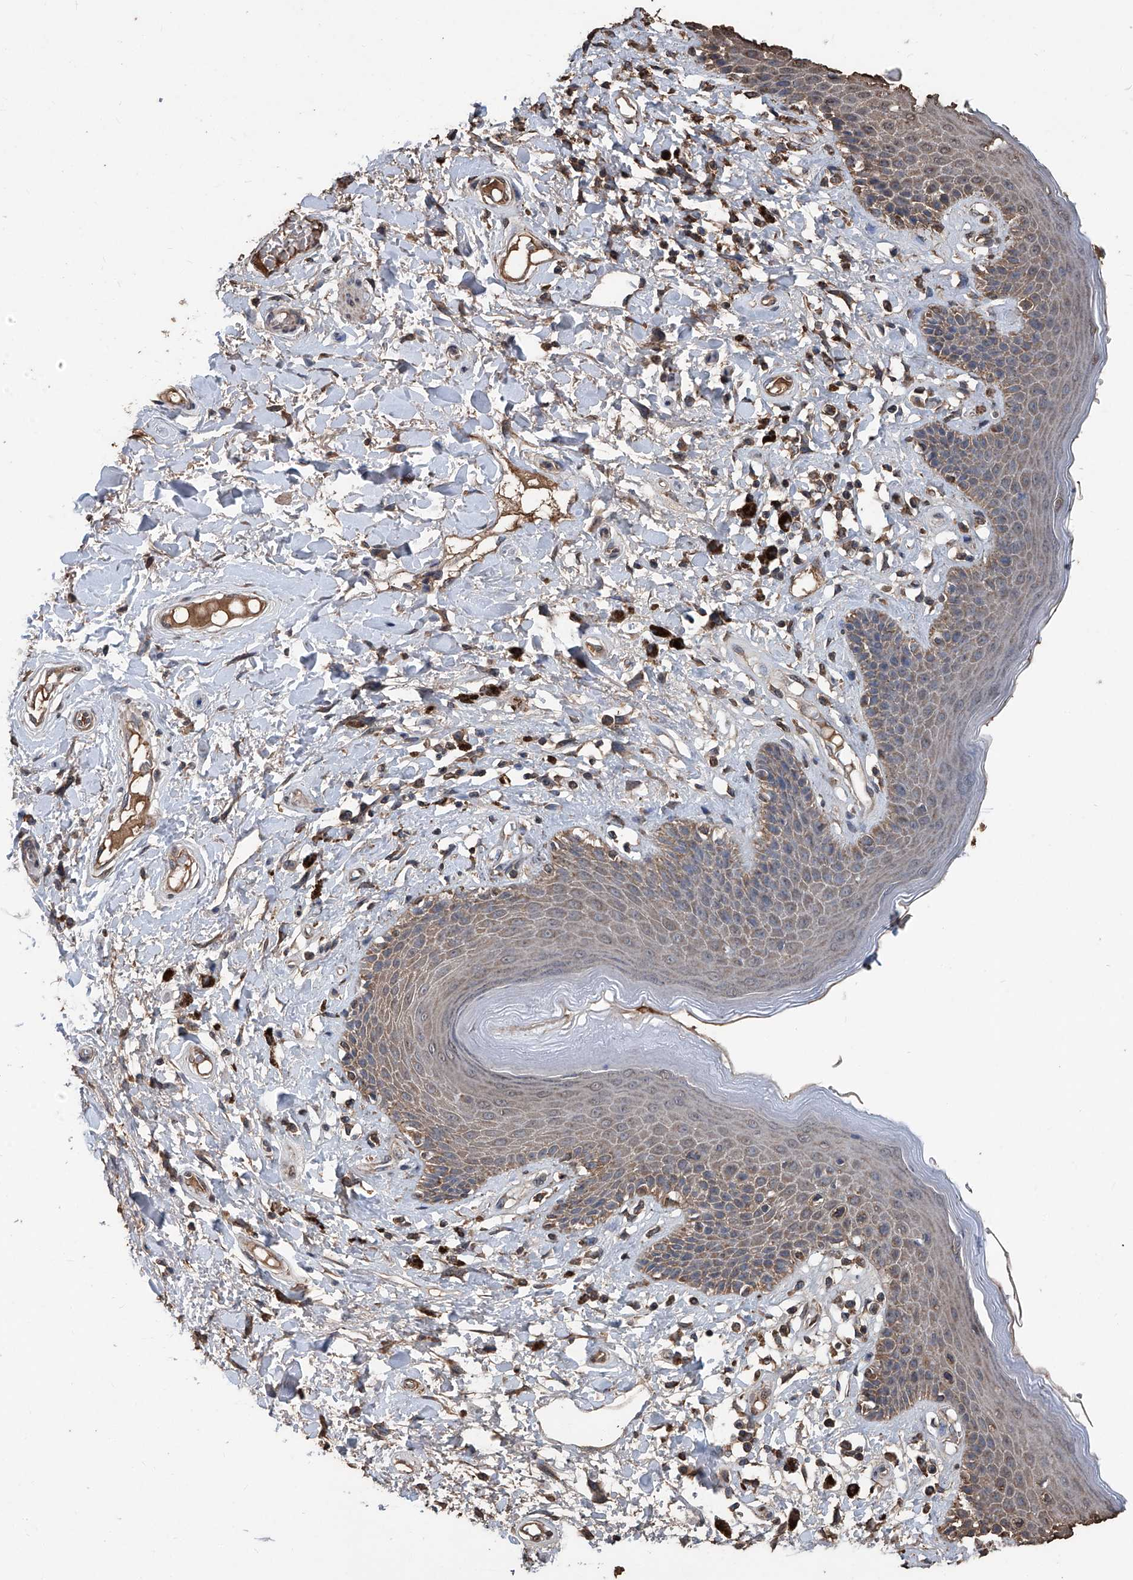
{"staining": {"intensity": "moderate", "quantity": ">75%", "location": "cytoplasmic/membranous"}, "tissue": "skin", "cell_type": "Epidermal cells", "image_type": "normal", "snomed": [{"axis": "morphology", "description": "Normal tissue, NOS"}, {"axis": "topography", "description": "Anal"}], "caption": "A histopathology image of skin stained for a protein shows moderate cytoplasmic/membranous brown staining in epidermal cells. (DAB (3,3'-diaminobenzidine) IHC with brightfield microscopy, high magnification).", "gene": "STARD7", "patient": {"sex": "female", "age": 78}}